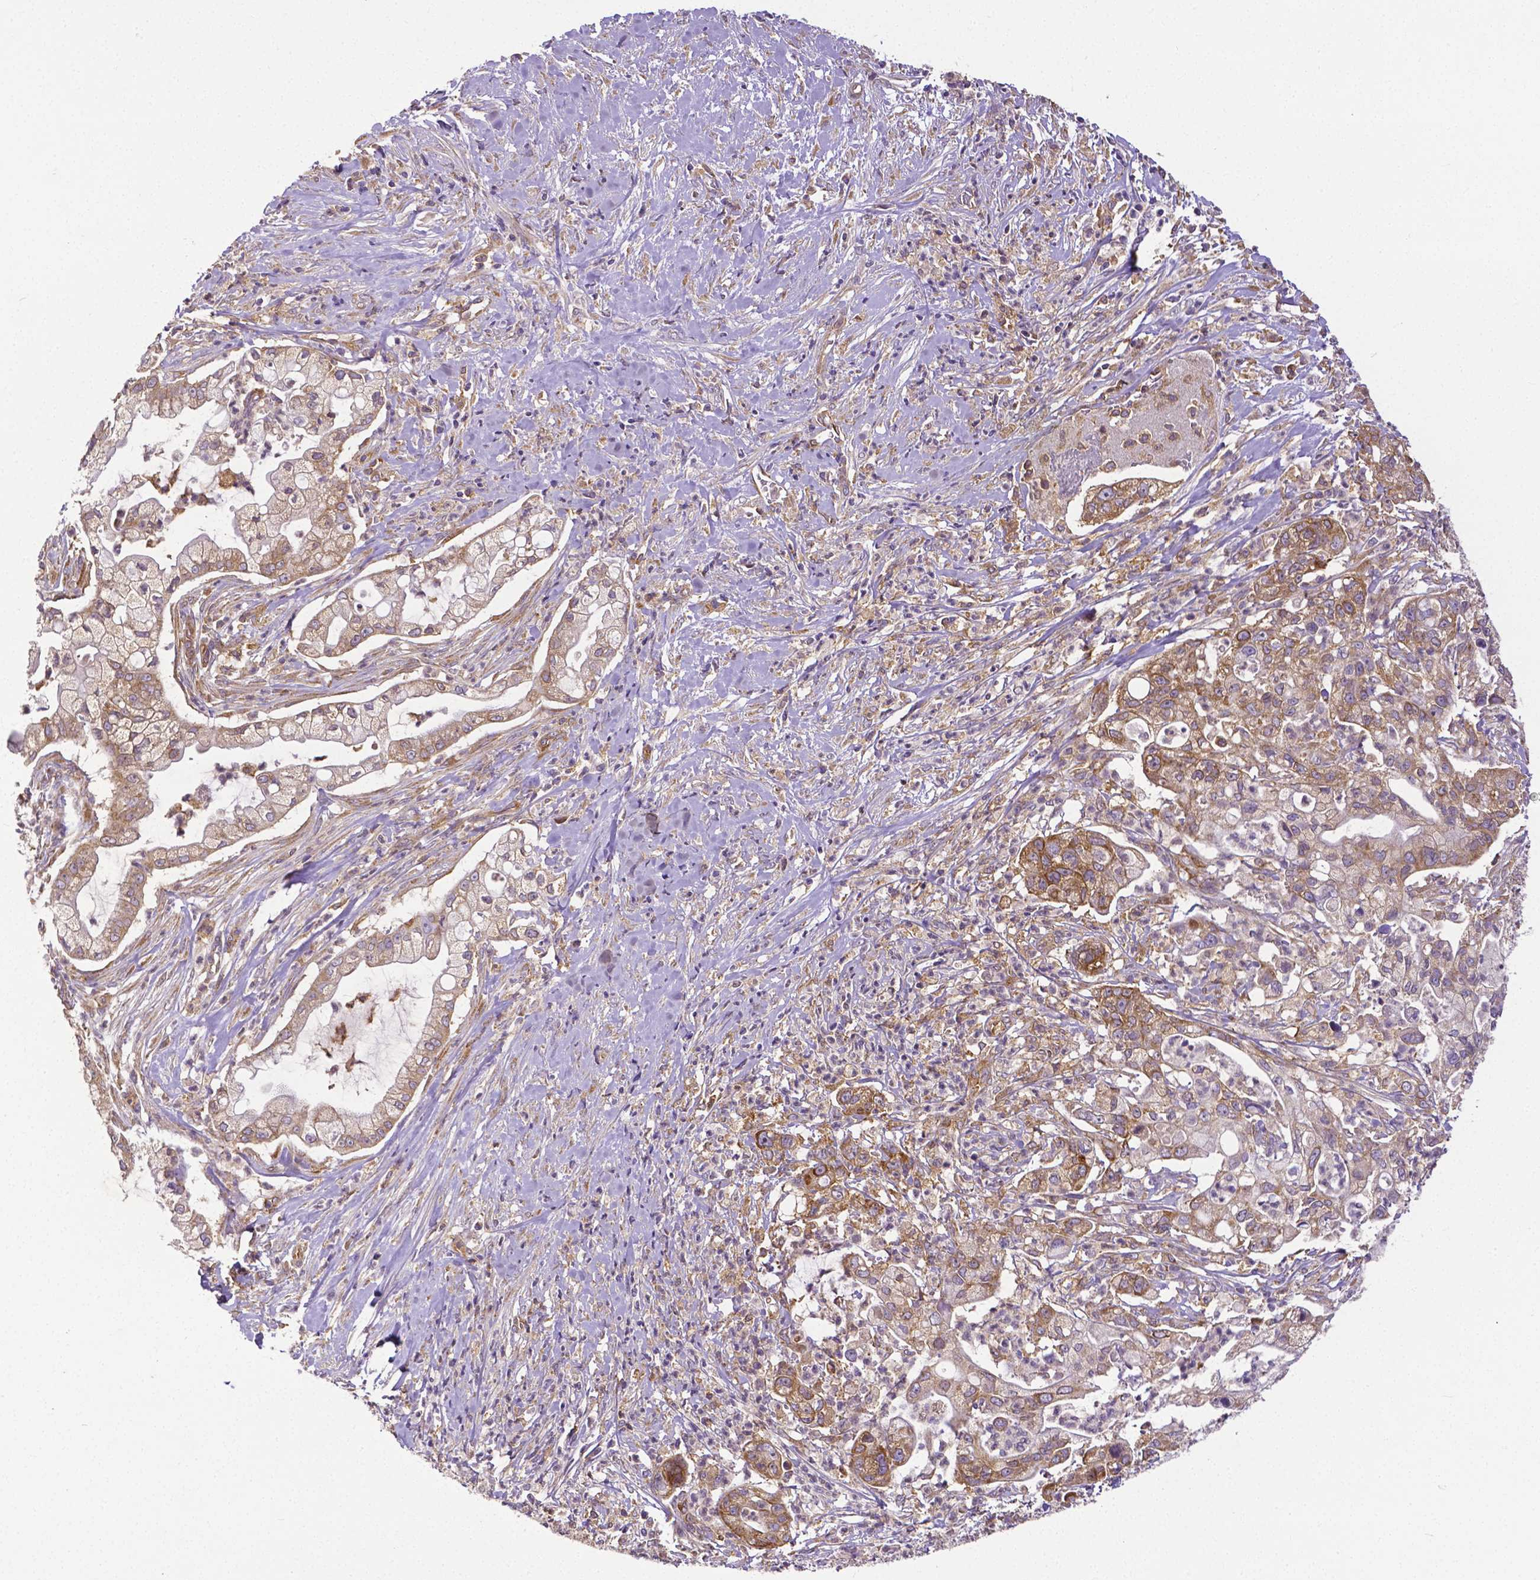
{"staining": {"intensity": "moderate", "quantity": ">75%", "location": "cytoplasmic/membranous"}, "tissue": "pancreatic cancer", "cell_type": "Tumor cells", "image_type": "cancer", "snomed": [{"axis": "morphology", "description": "Adenocarcinoma, NOS"}, {"axis": "topography", "description": "Pancreas"}], "caption": "Adenocarcinoma (pancreatic) stained for a protein reveals moderate cytoplasmic/membranous positivity in tumor cells. The staining is performed using DAB brown chromogen to label protein expression. The nuclei are counter-stained blue using hematoxylin.", "gene": "DICER1", "patient": {"sex": "female", "age": 69}}